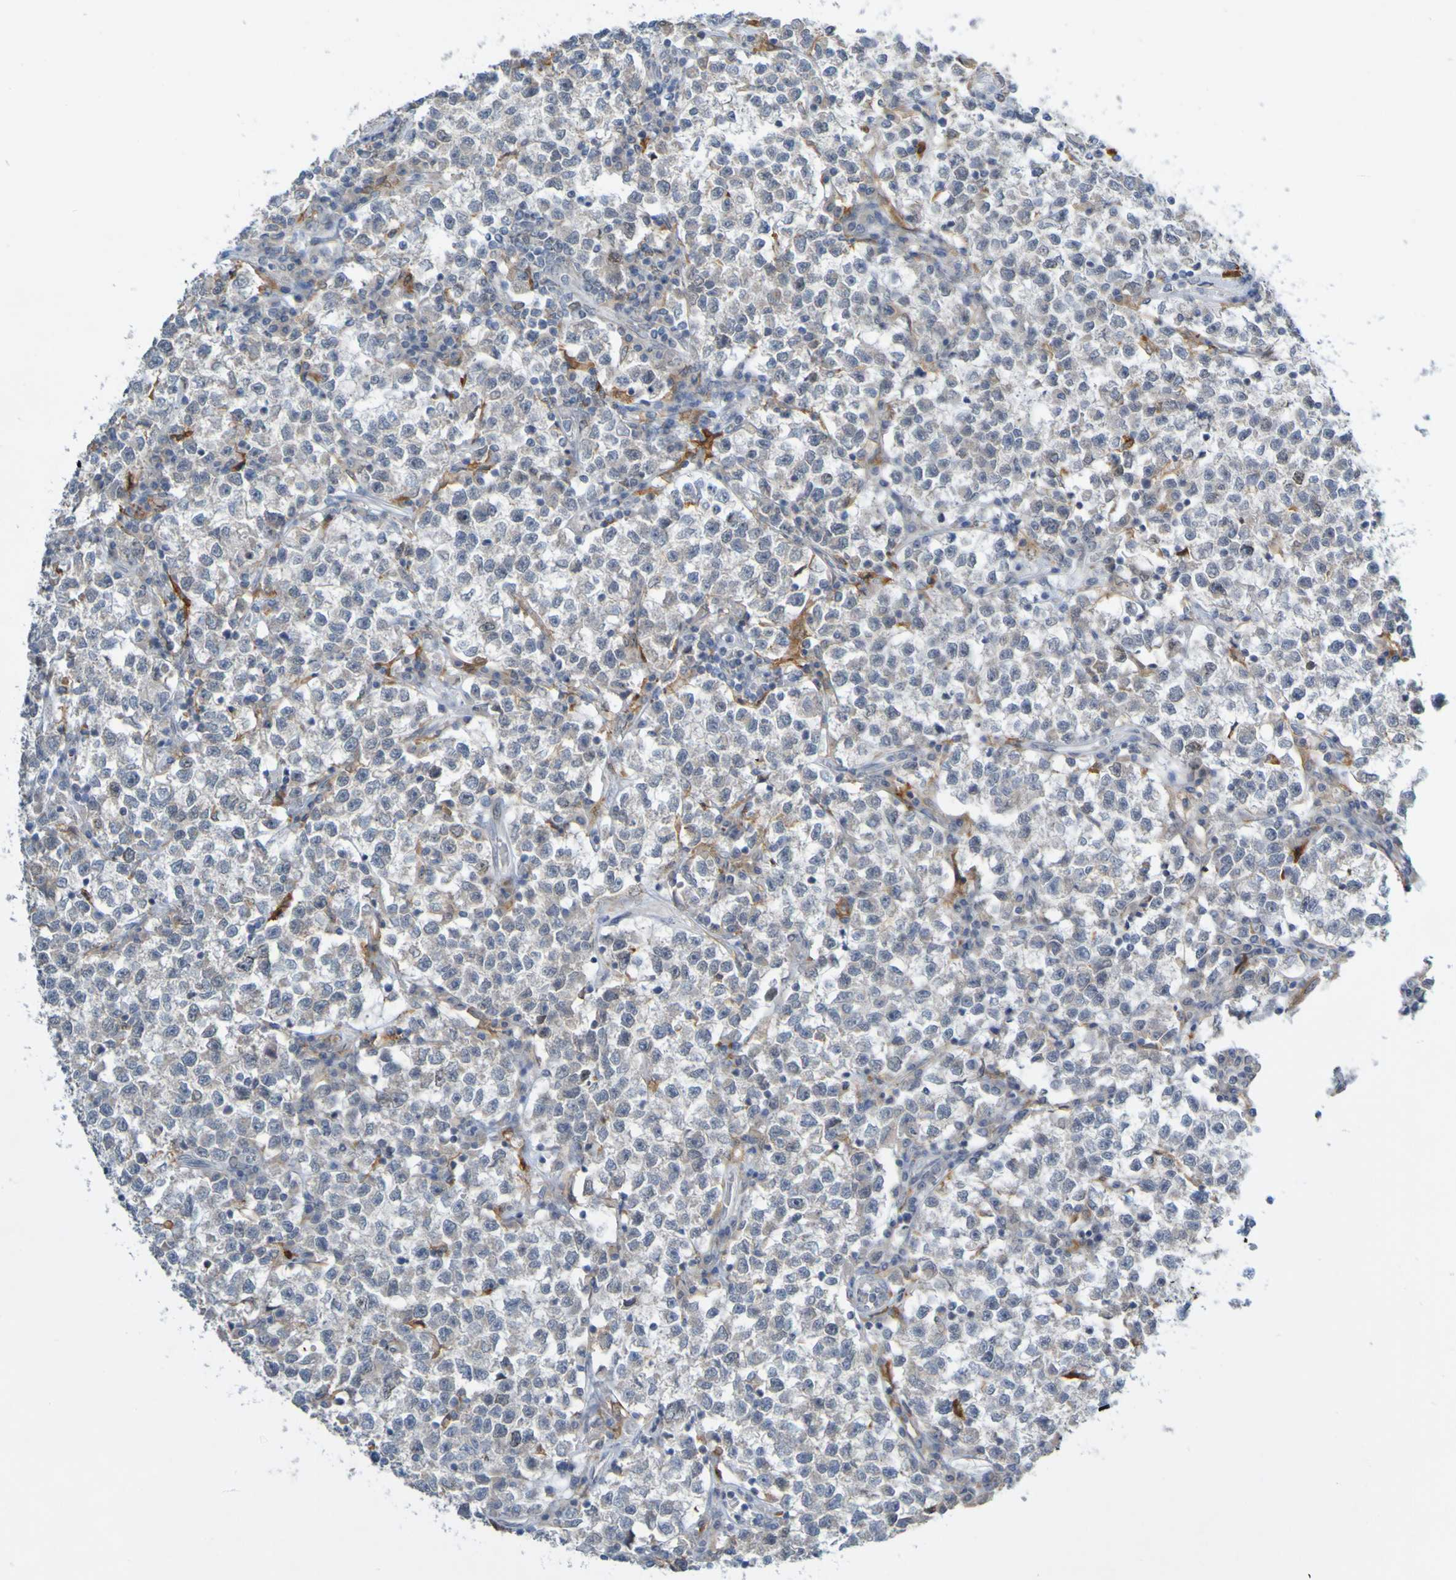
{"staining": {"intensity": "weak", "quantity": "<25%", "location": "cytoplasmic/membranous"}, "tissue": "testis cancer", "cell_type": "Tumor cells", "image_type": "cancer", "snomed": [{"axis": "morphology", "description": "Seminoma, NOS"}, {"axis": "topography", "description": "Testis"}], "caption": "IHC micrograph of testis cancer stained for a protein (brown), which demonstrates no staining in tumor cells.", "gene": "LILRB5", "patient": {"sex": "male", "age": 22}}